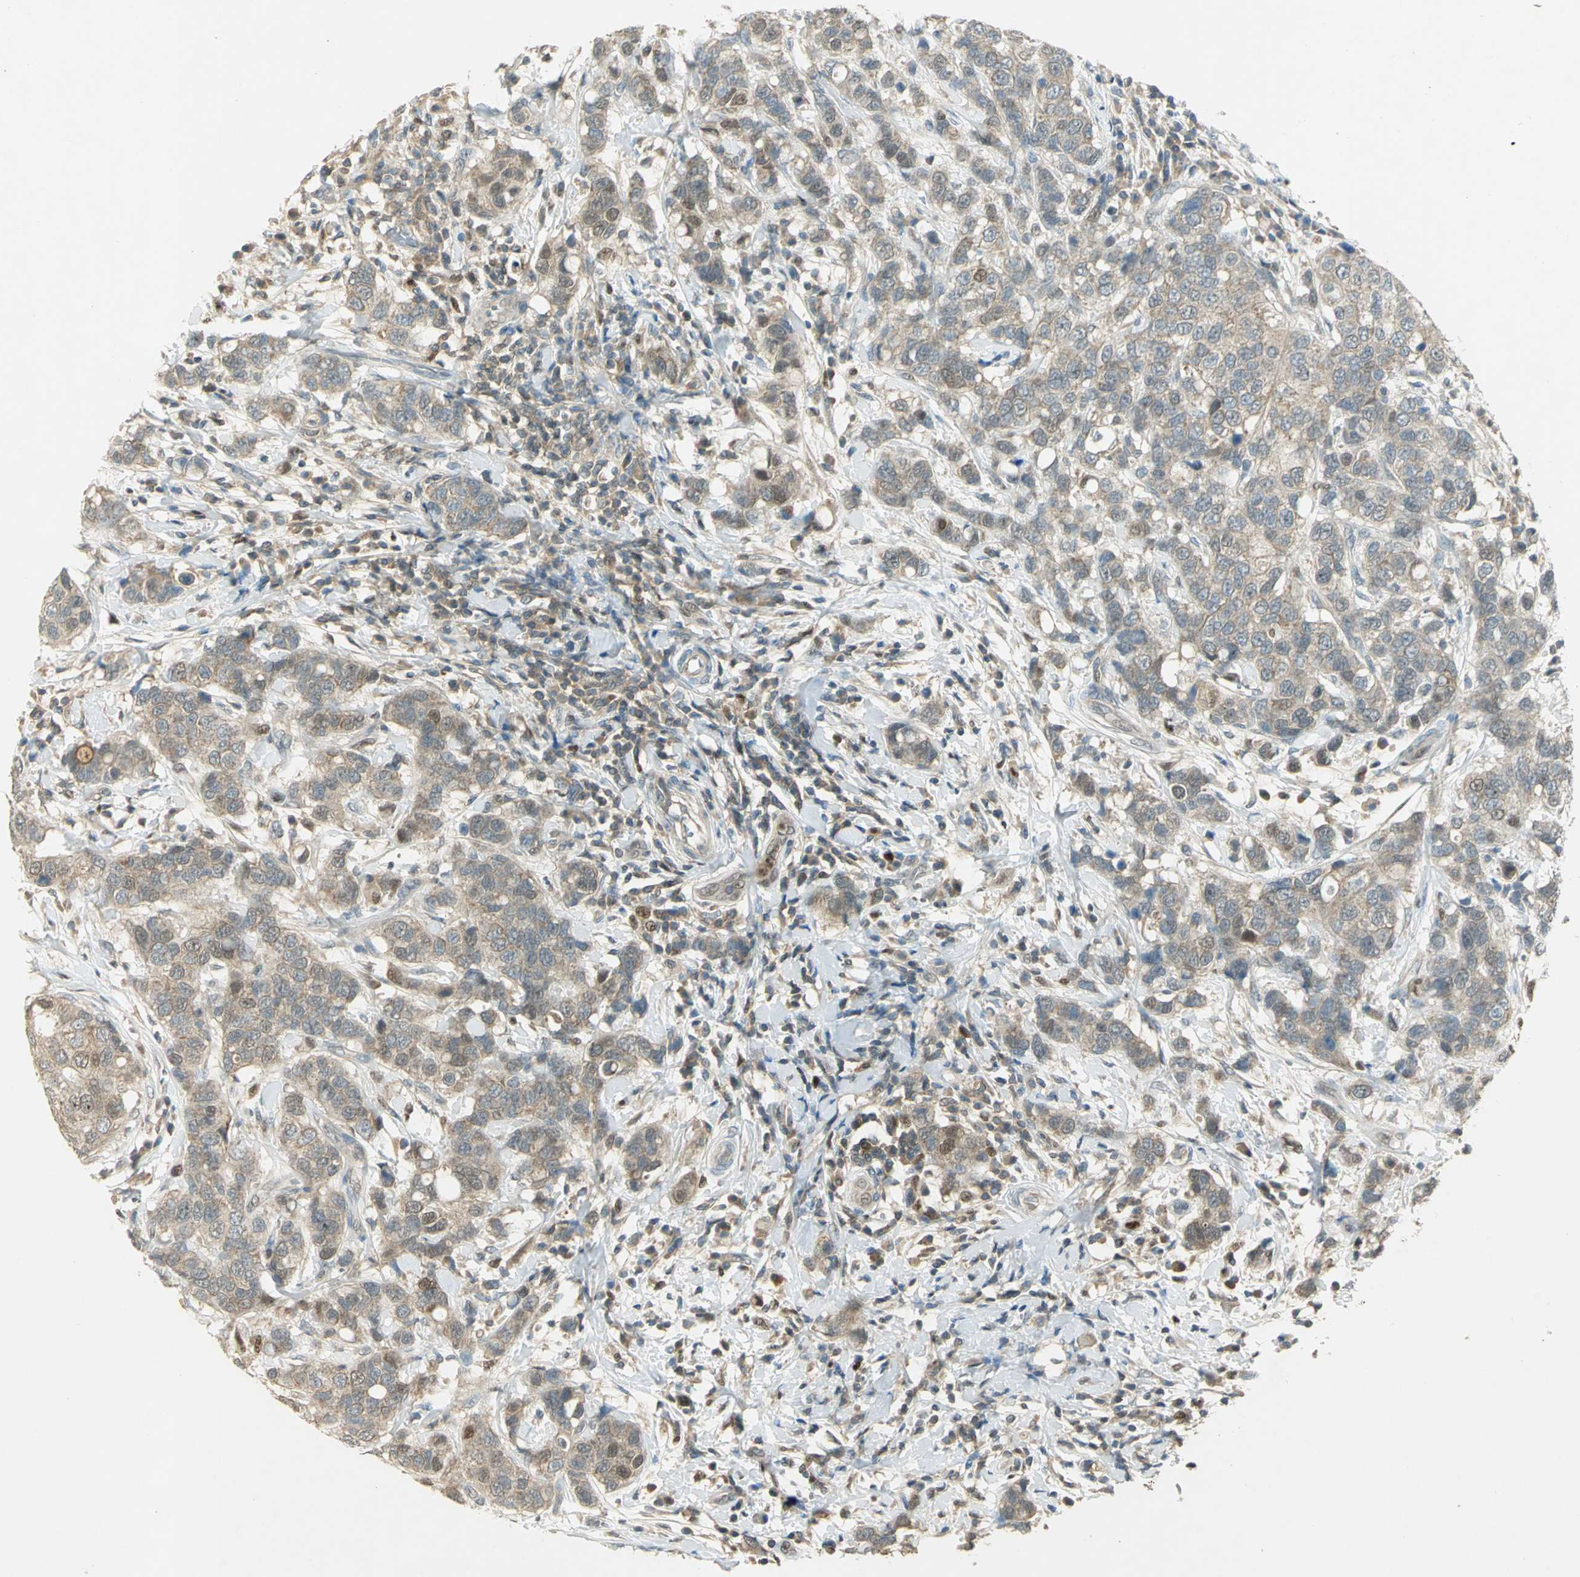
{"staining": {"intensity": "moderate", "quantity": ">75%", "location": "cytoplasmic/membranous"}, "tissue": "breast cancer", "cell_type": "Tumor cells", "image_type": "cancer", "snomed": [{"axis": "morphology", "description": "Duct carcinoma"}, {"axis": "topography", "description": "Breast"}], "caption": "Infiltrating ductal carcinoma (breast) tissue reveals moderate cytoplasmic/membranous expression in approximately >75% of tumor cells", "gene": "BIRC2", "patient": {"sex": "female", "age": 27}}